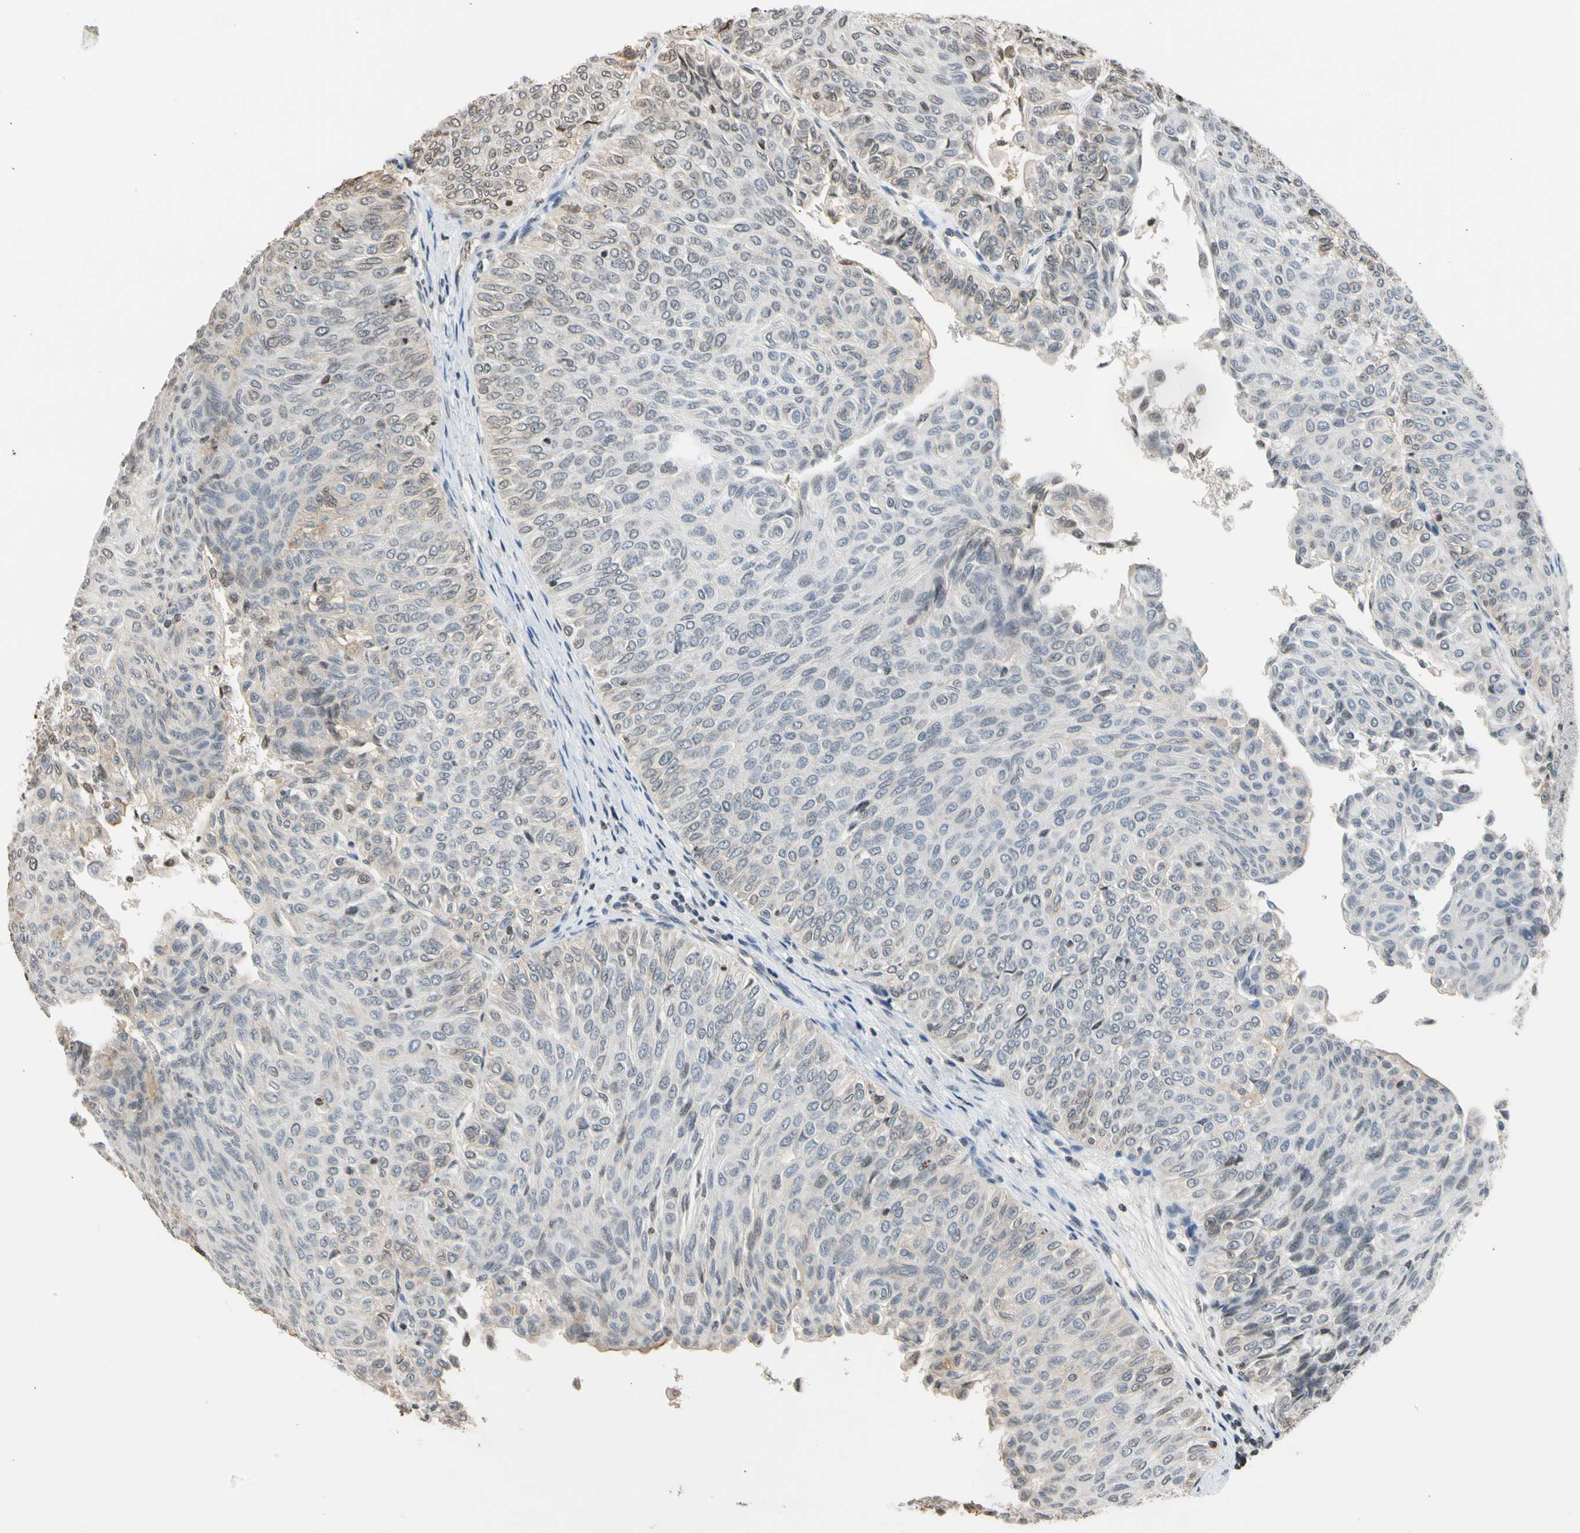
{"staining": {"intensity": "negative", "quantity": "none", "location": "none"}, "tissue": "urothelial cancer", "cell_type": "Tumor cells", "image_type": "cancer", "snomed": [{"axis": "morphology", "description": "Urothelial carcinoma, Low grade"}, {"axis": "topography", "description": "Urinary bladder"}], "caption": "High magnification brightfield microscopy of urothelial cancer stained with DAB (brown) and counterstained with hematoxylin (blue): tumor cells show no significant expression. (DAB (3,3'-diaminobenzidine) immunohistochemistry (IHC), high magnification).", "gene": "GPX4", "patient": {"sex": "male", "age": 78}}